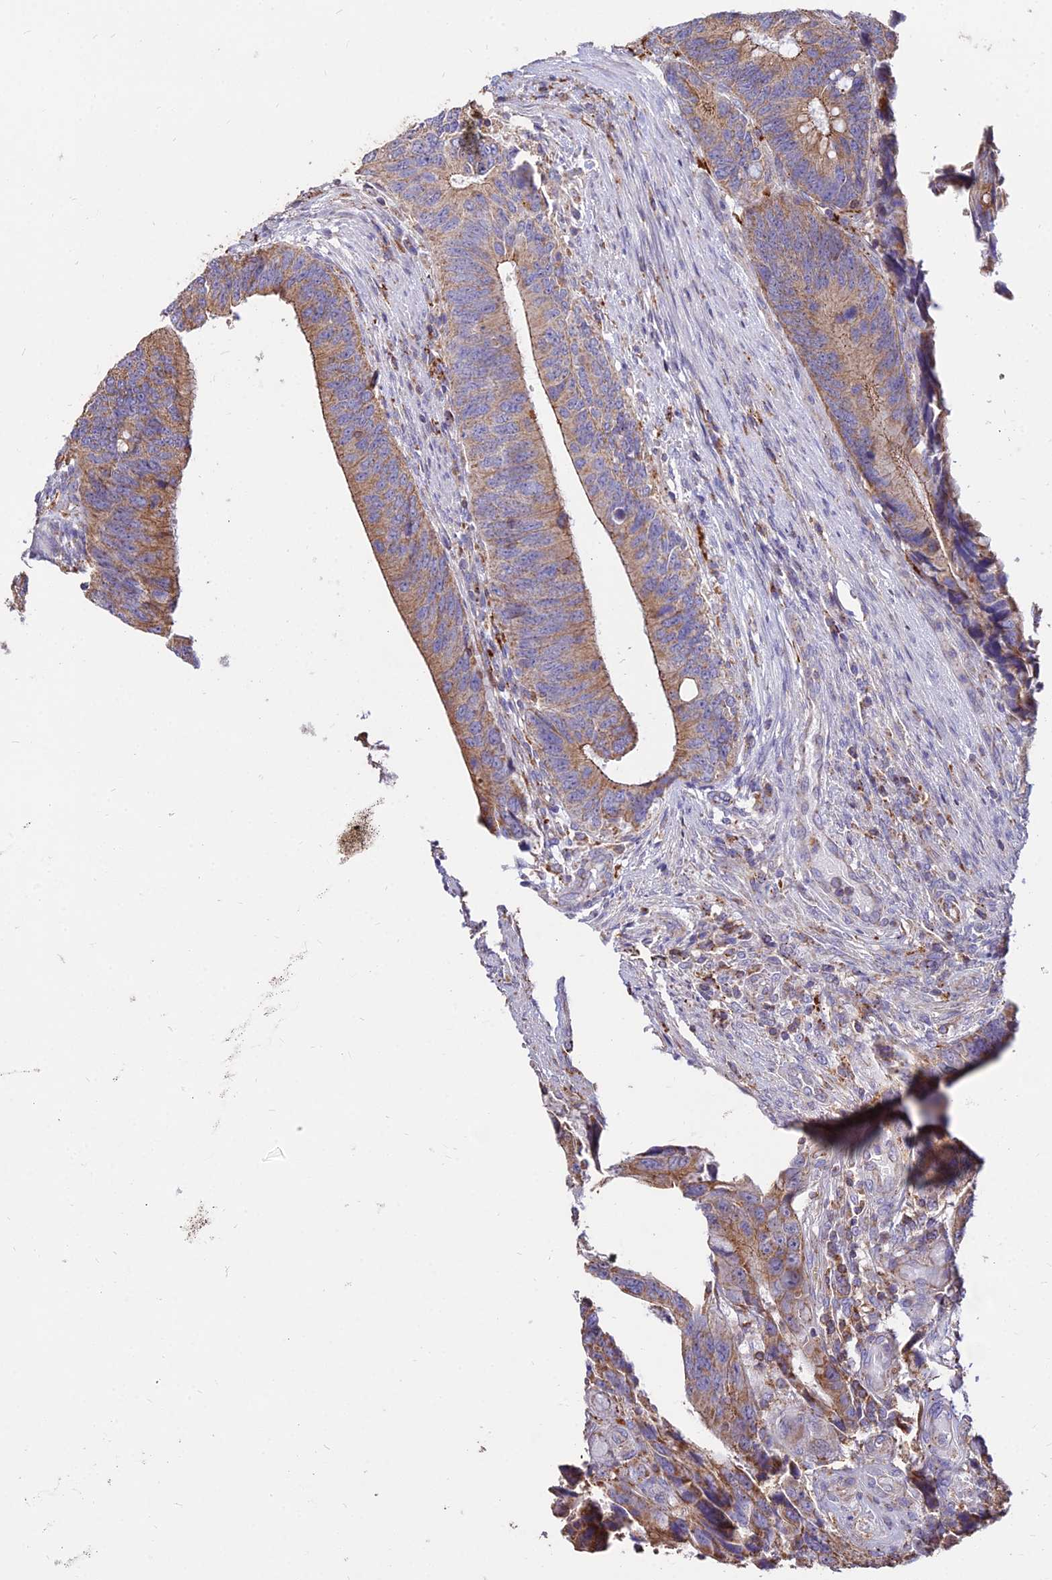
{"staining": {"intensity": "moderate", "quantity": ">75%", "location": "cytoplasmic/membranous"}, "tissue": "colorectal cancer", "cell_type": "Tumor cells", "image_type": "cancer", "snomed": [{"axis": "morphology", "description": "Adenocarcinoma, NOS"}, {"axis": "topography", "description": "Colon"}], "caption": "Brown immunohistochemical staining in colorectal cancer (adenocarcinoma) shows moderate cytoplasmic/membranous expression in approximately >75% of tumor cells. (DAB = brown stain, brightfield microscopy at high magnification).", "gene": "PNLIPRP3", "patient": {"sex": "male", "age": 87}}